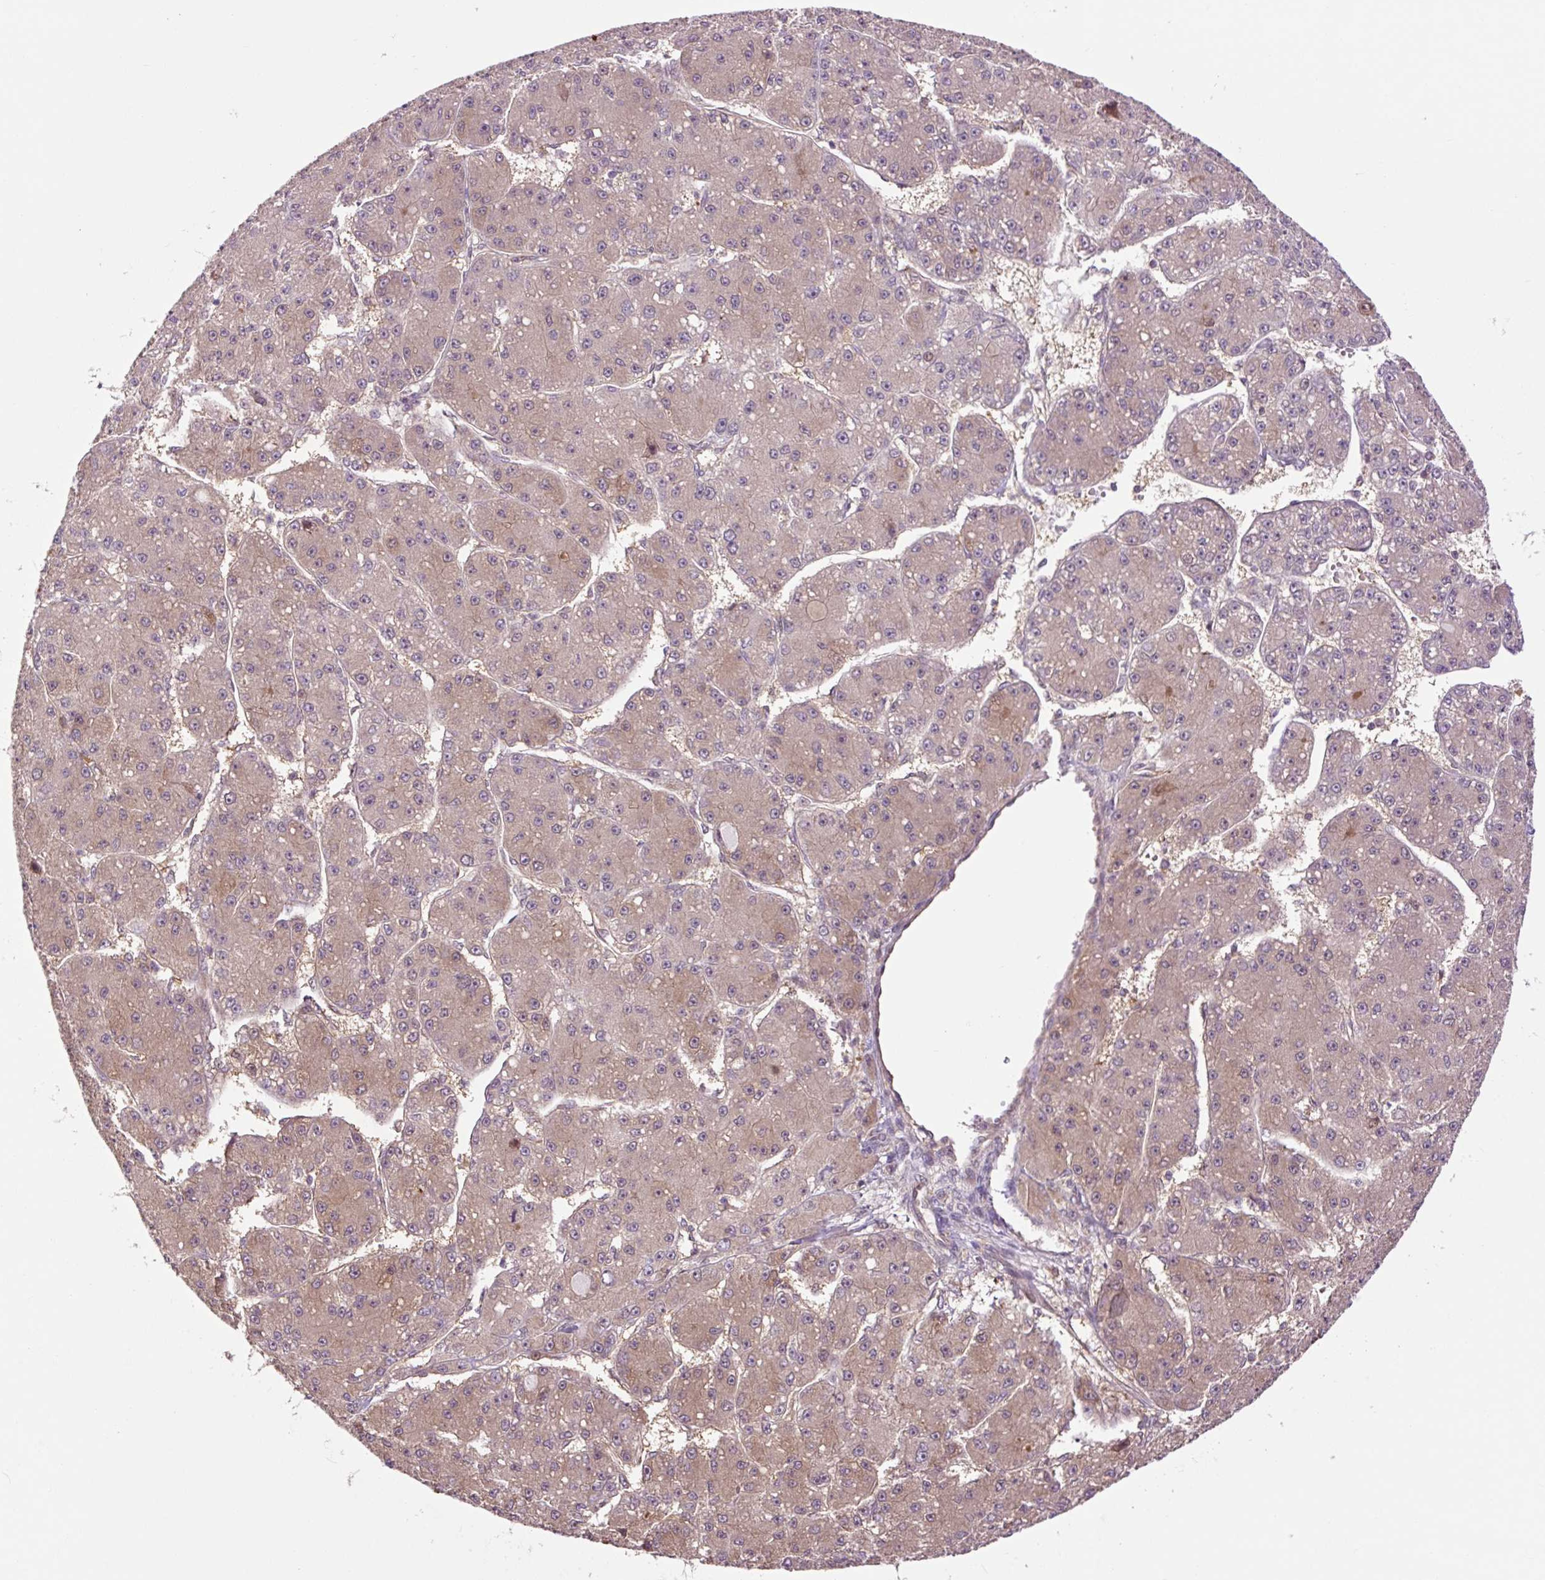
{"staining": {"intensity": "weak", "quantity": "25%-75%", "location": "cytoplasmic/membranous"}, "tissue": "liver cancer", "cell_type": "Tumor cells", "image_type": "cancer", "snomed": [{"axis": "morphology", "description": "Carcinoma, Hepatocellular, NOS"}, {"axis": "topography", "description": "Liver"}], "caption": "A histopathology image of liver hepatocellular carcinoma stained for a protein demonstrates weak cytoplasmic/membranous brown staining in tumor cells.", "gene": "TPT1", "patient": {"sex": "male", "age": 67}}